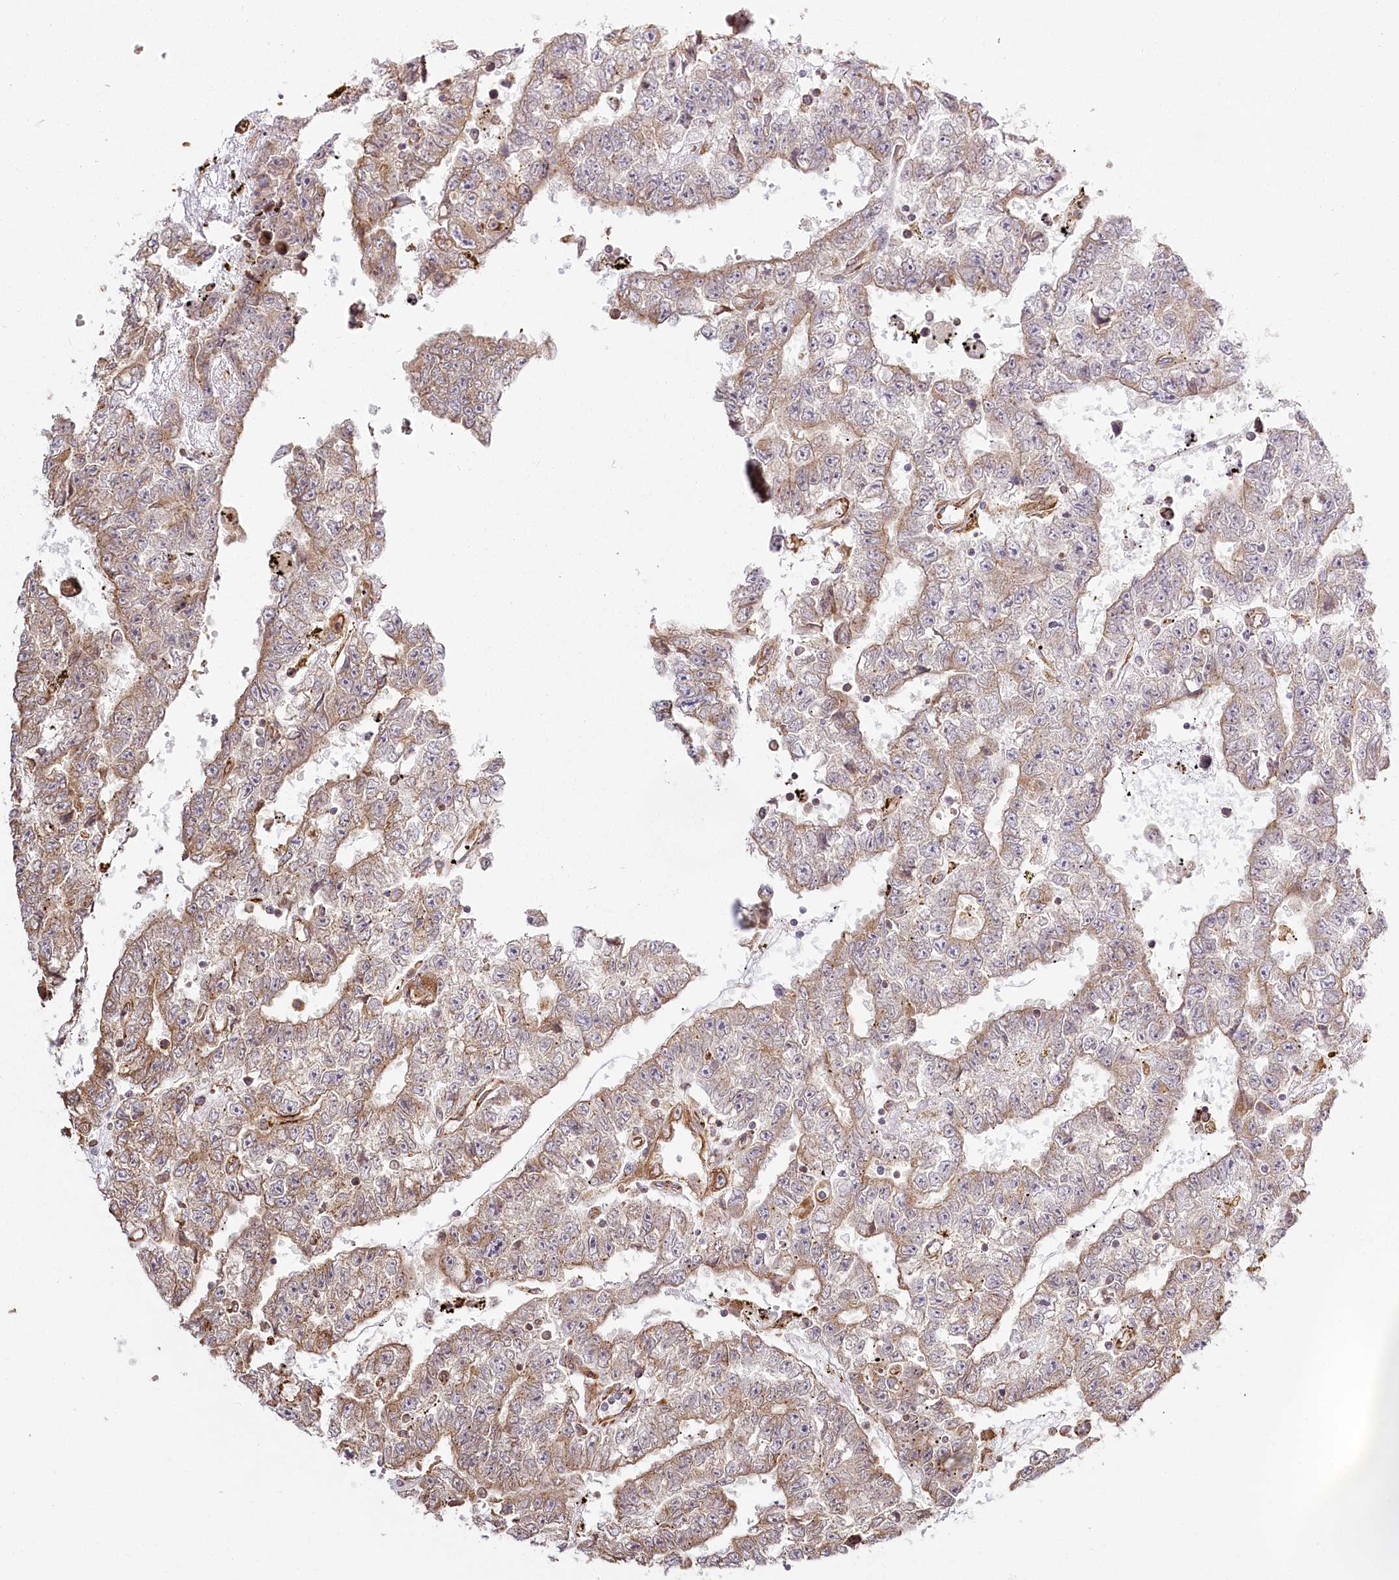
{"staining": {"intensity": "weak", "quantity": ">75%", "location": "cytoplasmic/membranous"}, "tissue": "testis cancer", "cell_type": "Tumor cells", "image_type": "cancer", "snomed": [{"axis": "morphology", "description": "Carcinoma, Embryonal, NOS"}, {"axis": "topography", "description": "Testis"}], "caption": "Immunohistochemical staining of human testis cancer (embryonal carcinoma) reveals low levels of weak cytoplasmic/membranous protein positivity in approximately >75% of tumor cells.", "gene": "FAM13A", "patient": {"sex": "male", "age": 25}}